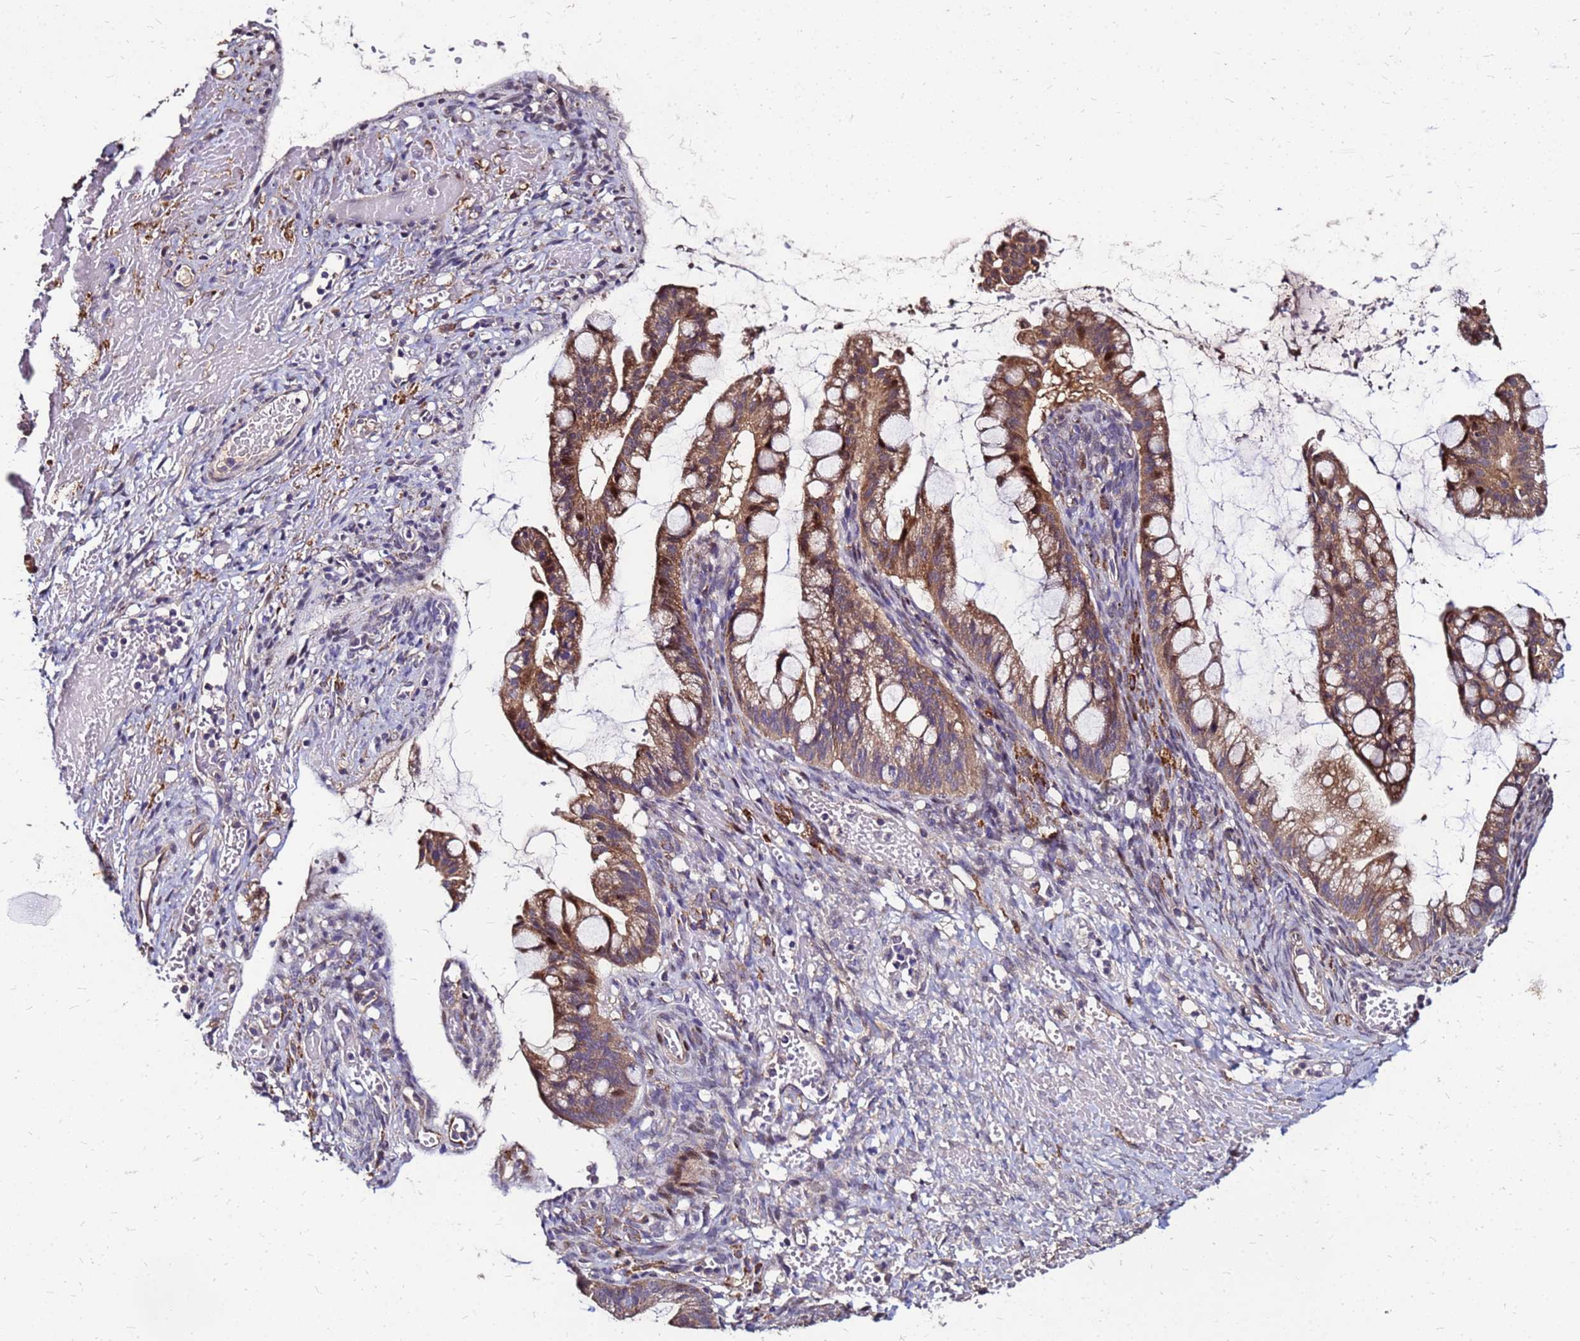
{"staining": {"intensity": "moderate", "quantity": ">75%", "location": "cytoplasmic/membranous"}, "tissue": "ovarian cancer", "cell_type": "Tumor cells", "image_type": "cancer", "snomed": [{"axis": "morphology", "description": "Cystadenocarcinoma, mucinous, NOS"}, {"axis": "topography", "description": "Ovary"}], "caption": "Approximately >75% of tumor cells in mucinous cystadenocarcinoma (ovarian) reveal moderate cytoplasmic/membranous protein positivity as visualized by brown immunohistochemical staining.", "gene": "ARHGEF5", "patient": {"sex": "female", "age": 73}}